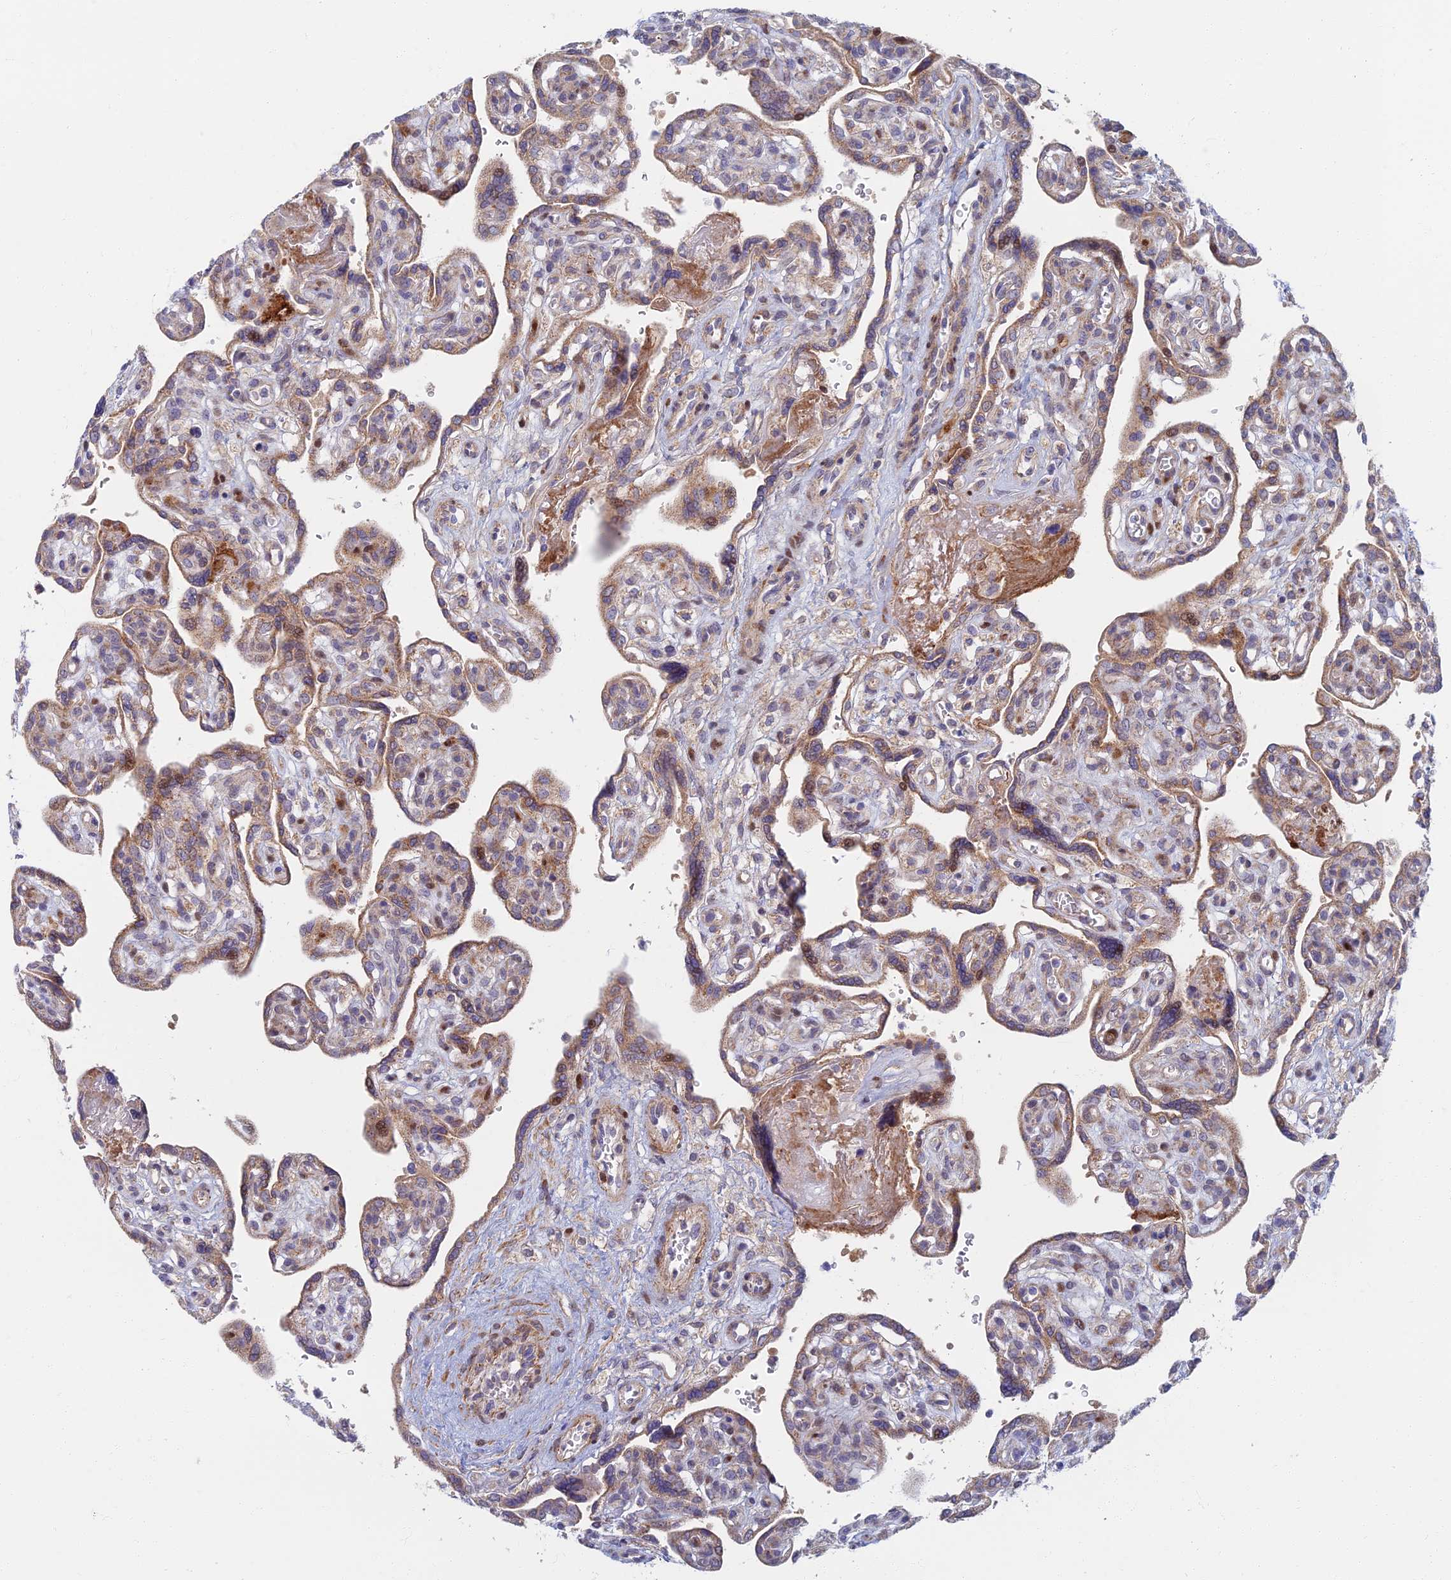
{"staining": {"intensity": "weak", "quantity": "25%-75%", "location": "cytoplasmic/membranous"}, "tissue": "placenta", "cell_type": "Trophoblastic cells", "image_type": "normal", "snomed": [{"axis": "morphology", "description": "Normal tissue, NOS"}, {"axis": "topography", "description": "Placenta"}], "caption": "IHC (DAB) staining of benign placenta demonstrates weak cytoplasmic/membranous protein positivity in about 25%-75% of trophoblastic cells.", "gene": "C15orf40", "patient": {"sex": "female", "age": 39}}